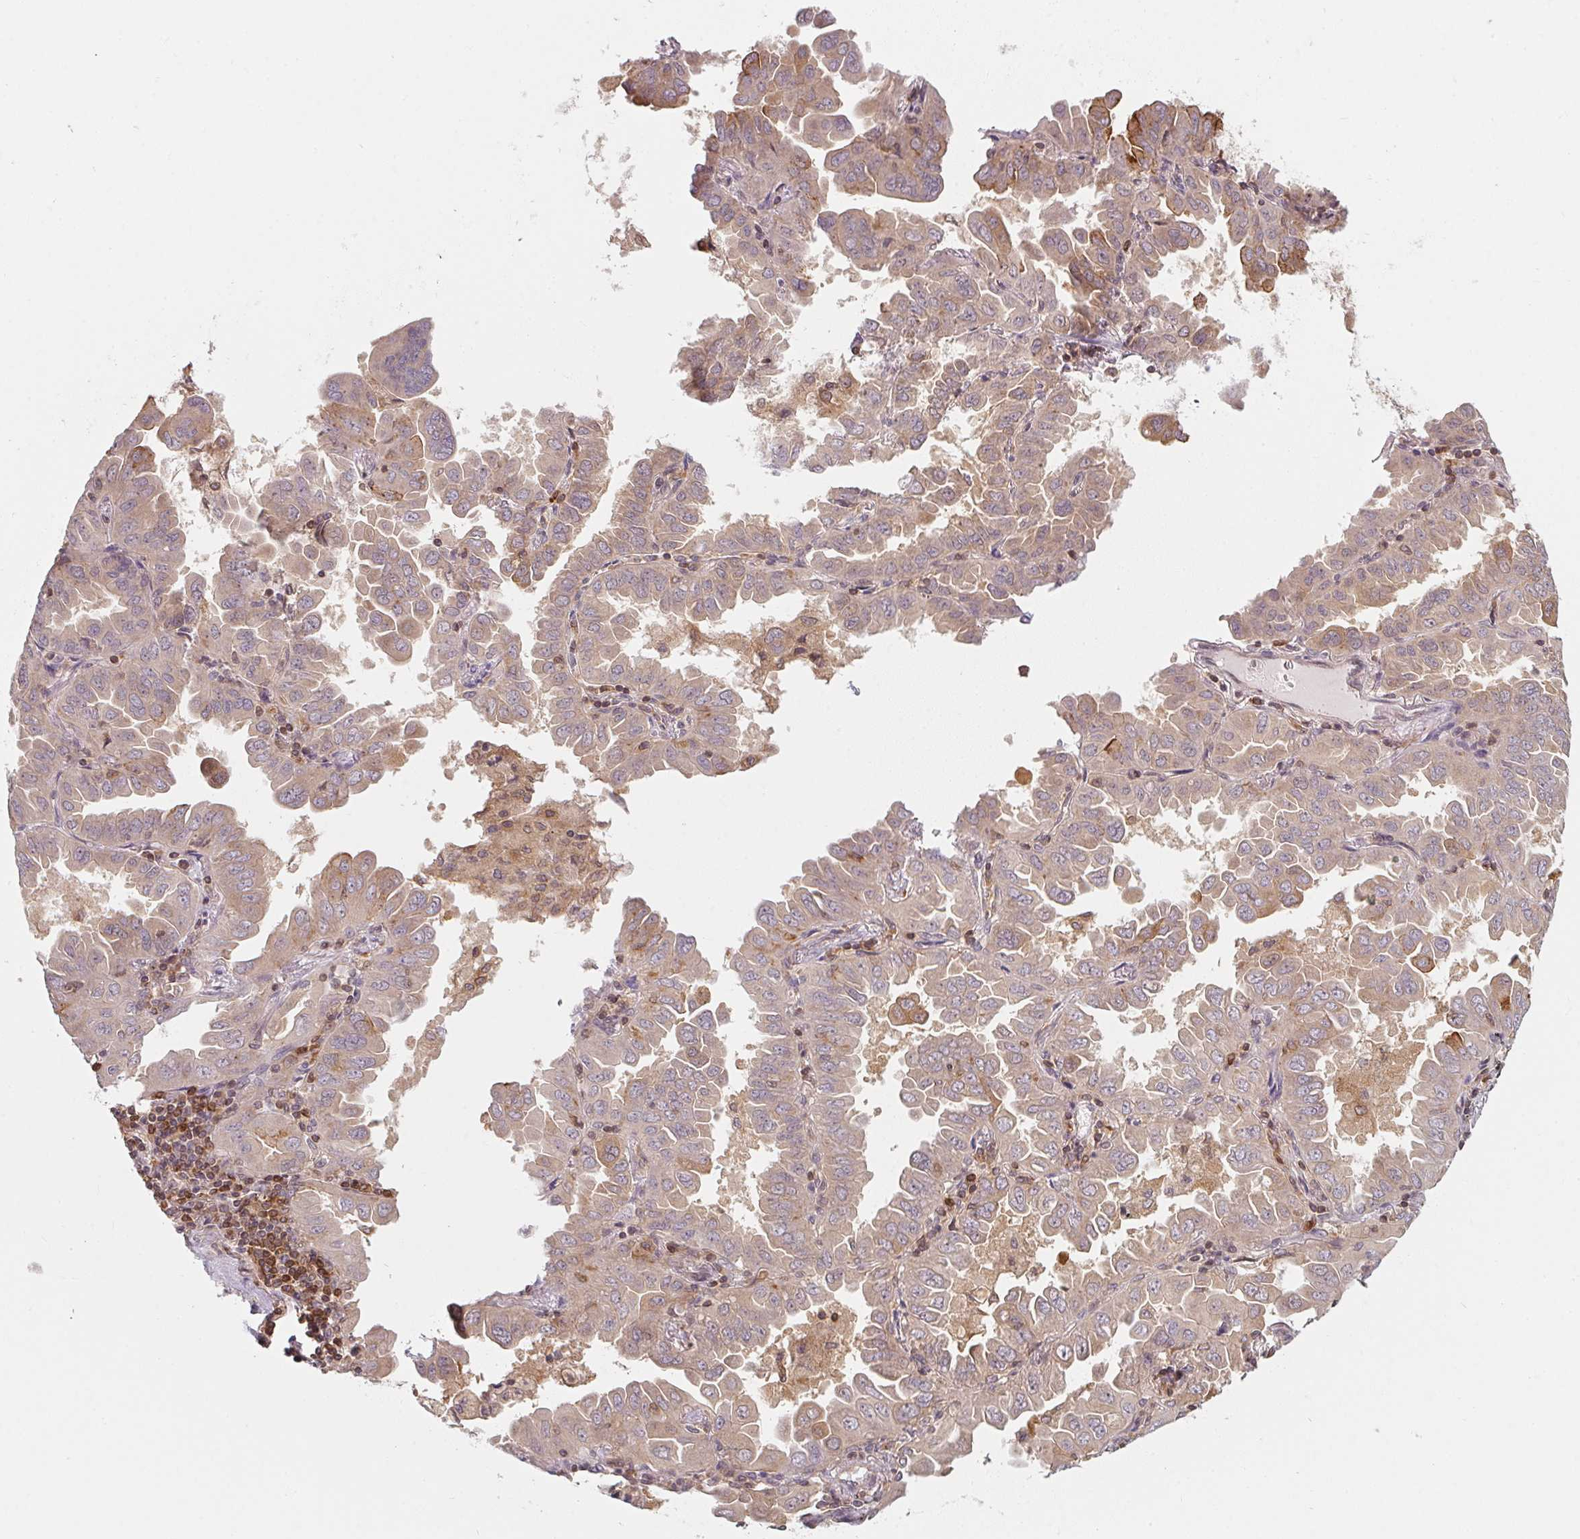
{"staining": {"intensity": "weak", "quantity": "<25%", "location": "cytoplasmic/membranous"}, "tissue": "lung cancer", "cell_type": "Tumor cells", "image_type": "cancer", "snomed": [{"axis": "morphology", "description": "Adenocarcinoma, NOS"}, {"axis": "topography", "description": "Lung"}], "caption": "Lung cancer was stained to show a protein in brown. There is no significant positivity in tumor cells.", "gene": "ANKRD13A", "patient": {"sex": "male", "age": 64}}